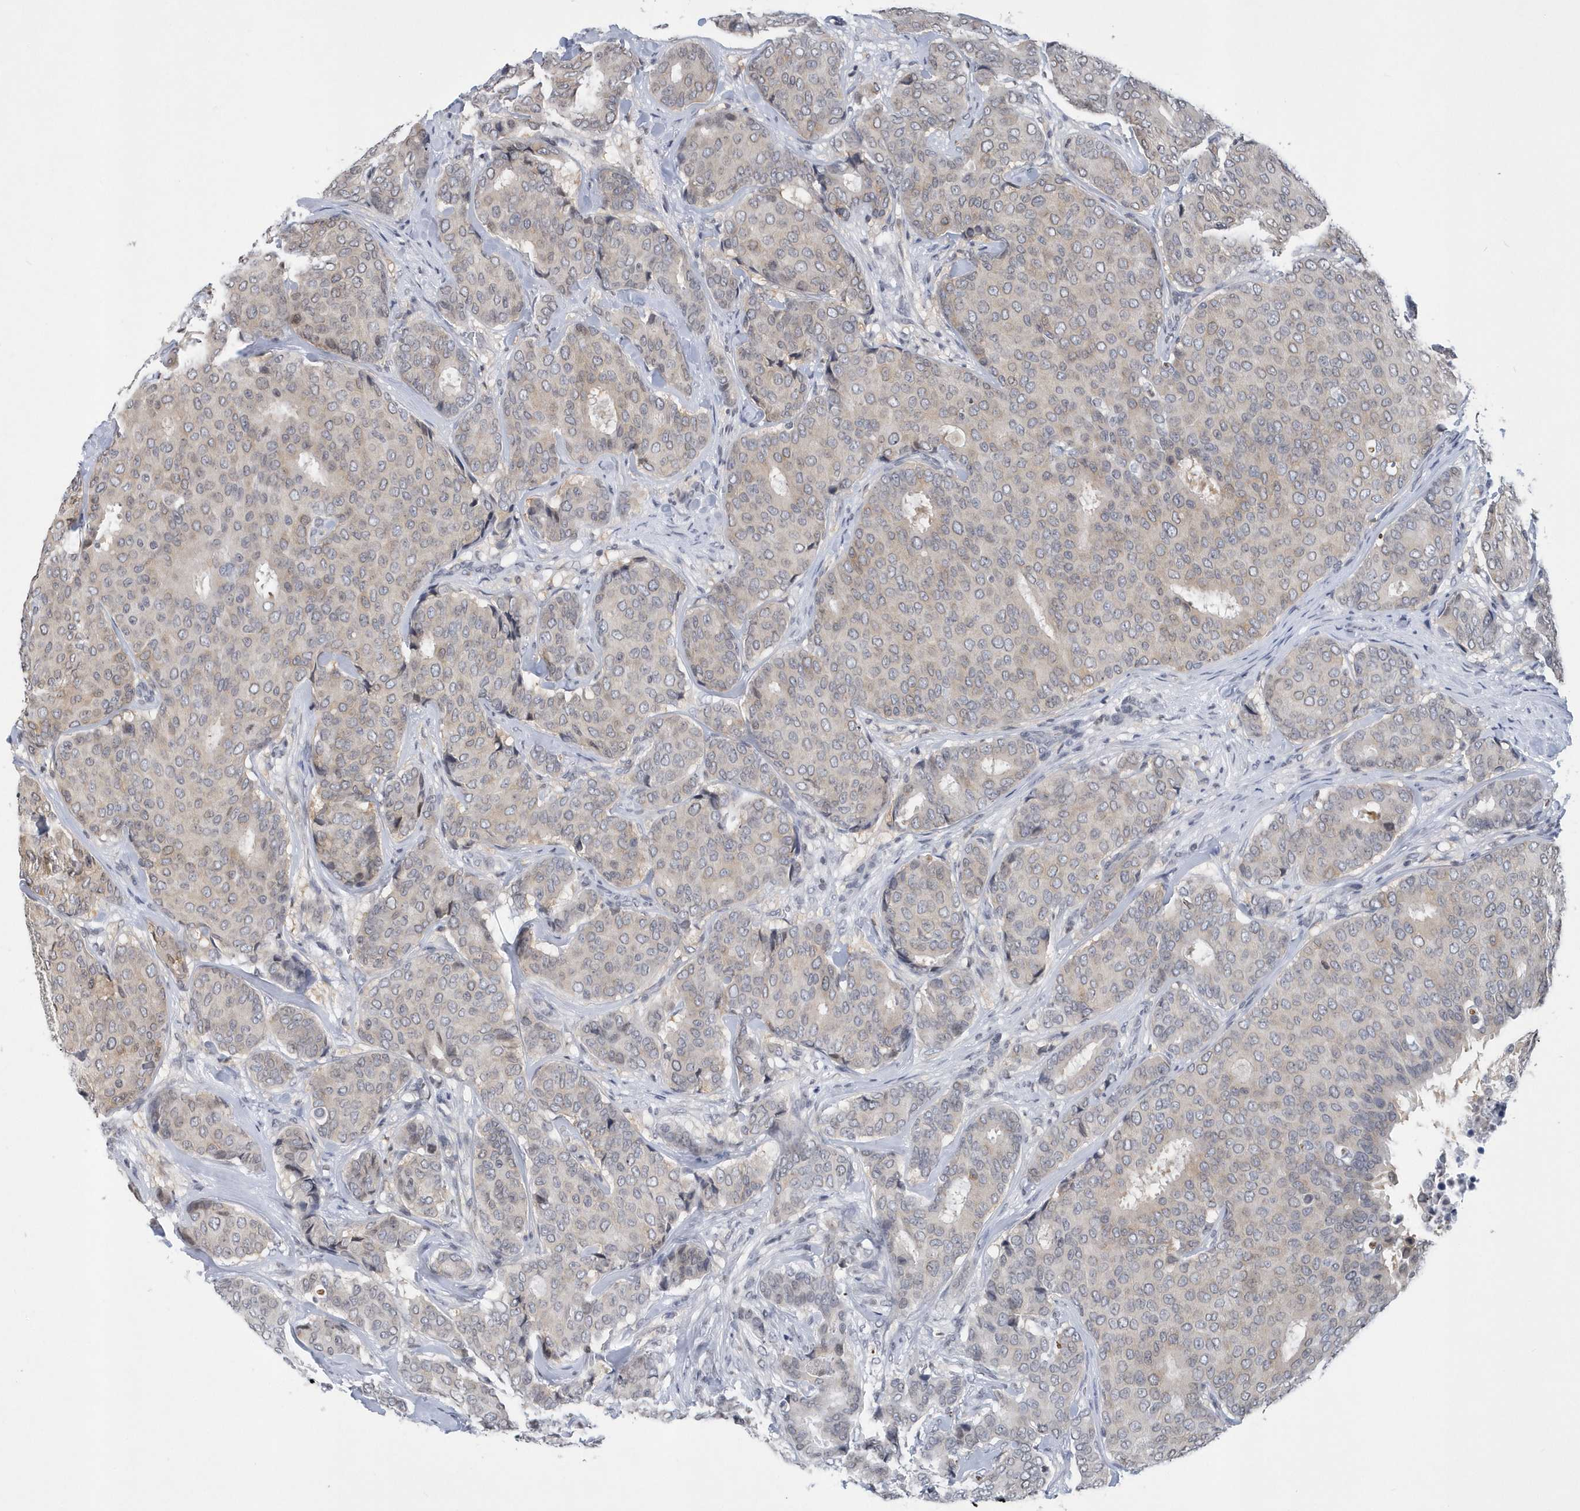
{"staining": {"intensity": "weak", "quantity": "<25%", "location": "cytoplasmic/membranous"}, "tissue": "breast cancer", "cell_type": "Tumor cells", "image_type": "cancer", "snomed": [{"axis": "morphology", "description": "Duct carcinoma"}, {"axis": "topography", "description": "Breast"}], "caption": "Breast cancer stained for a protein using immunohistochemistry (IHC) displays no staining tumor cells.", "gene": "VWA5B2", "patient": {"sex": "female", "age": 75}}